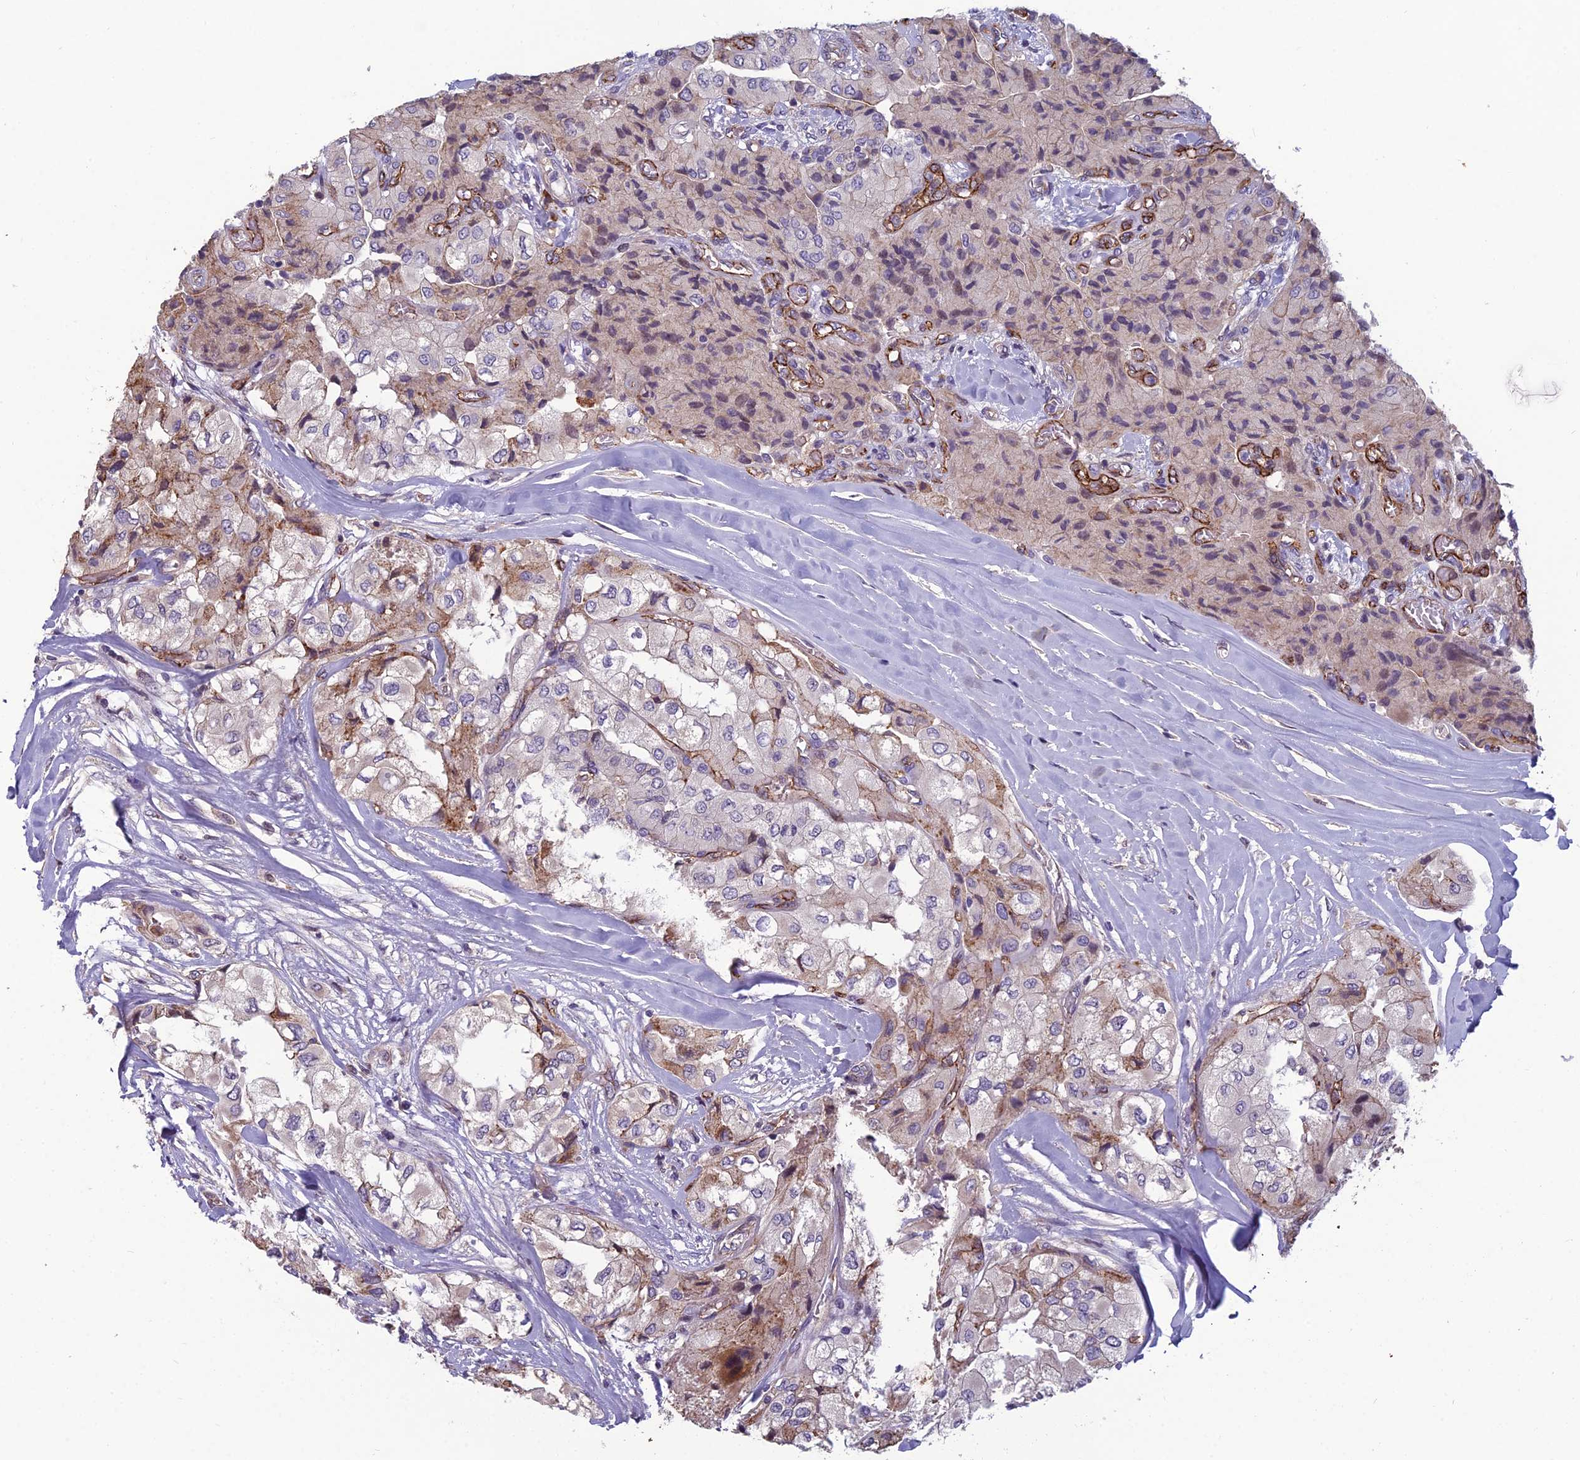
{"staining": {"intensity": "moderate", "quantity": "<25%", "location": "cytoplasmic/membranous"}, "tissue": "head and neck cancer", "cell_type": "Tumor cells", "image_type": "cancer", "snomed": [{"axis": "morphology", "description": "Adenocarcinoma, NOS"}, {"axis": "topography", "description": "Head-Neck"}], "caption": "A brown stain highlights moderate cytoplasmic/membranous staining of a protein in head and neck adenocarcinoma tumor cells.", "gene": "TSPAN15", "patient": {"sex": "male", "age": 66}}